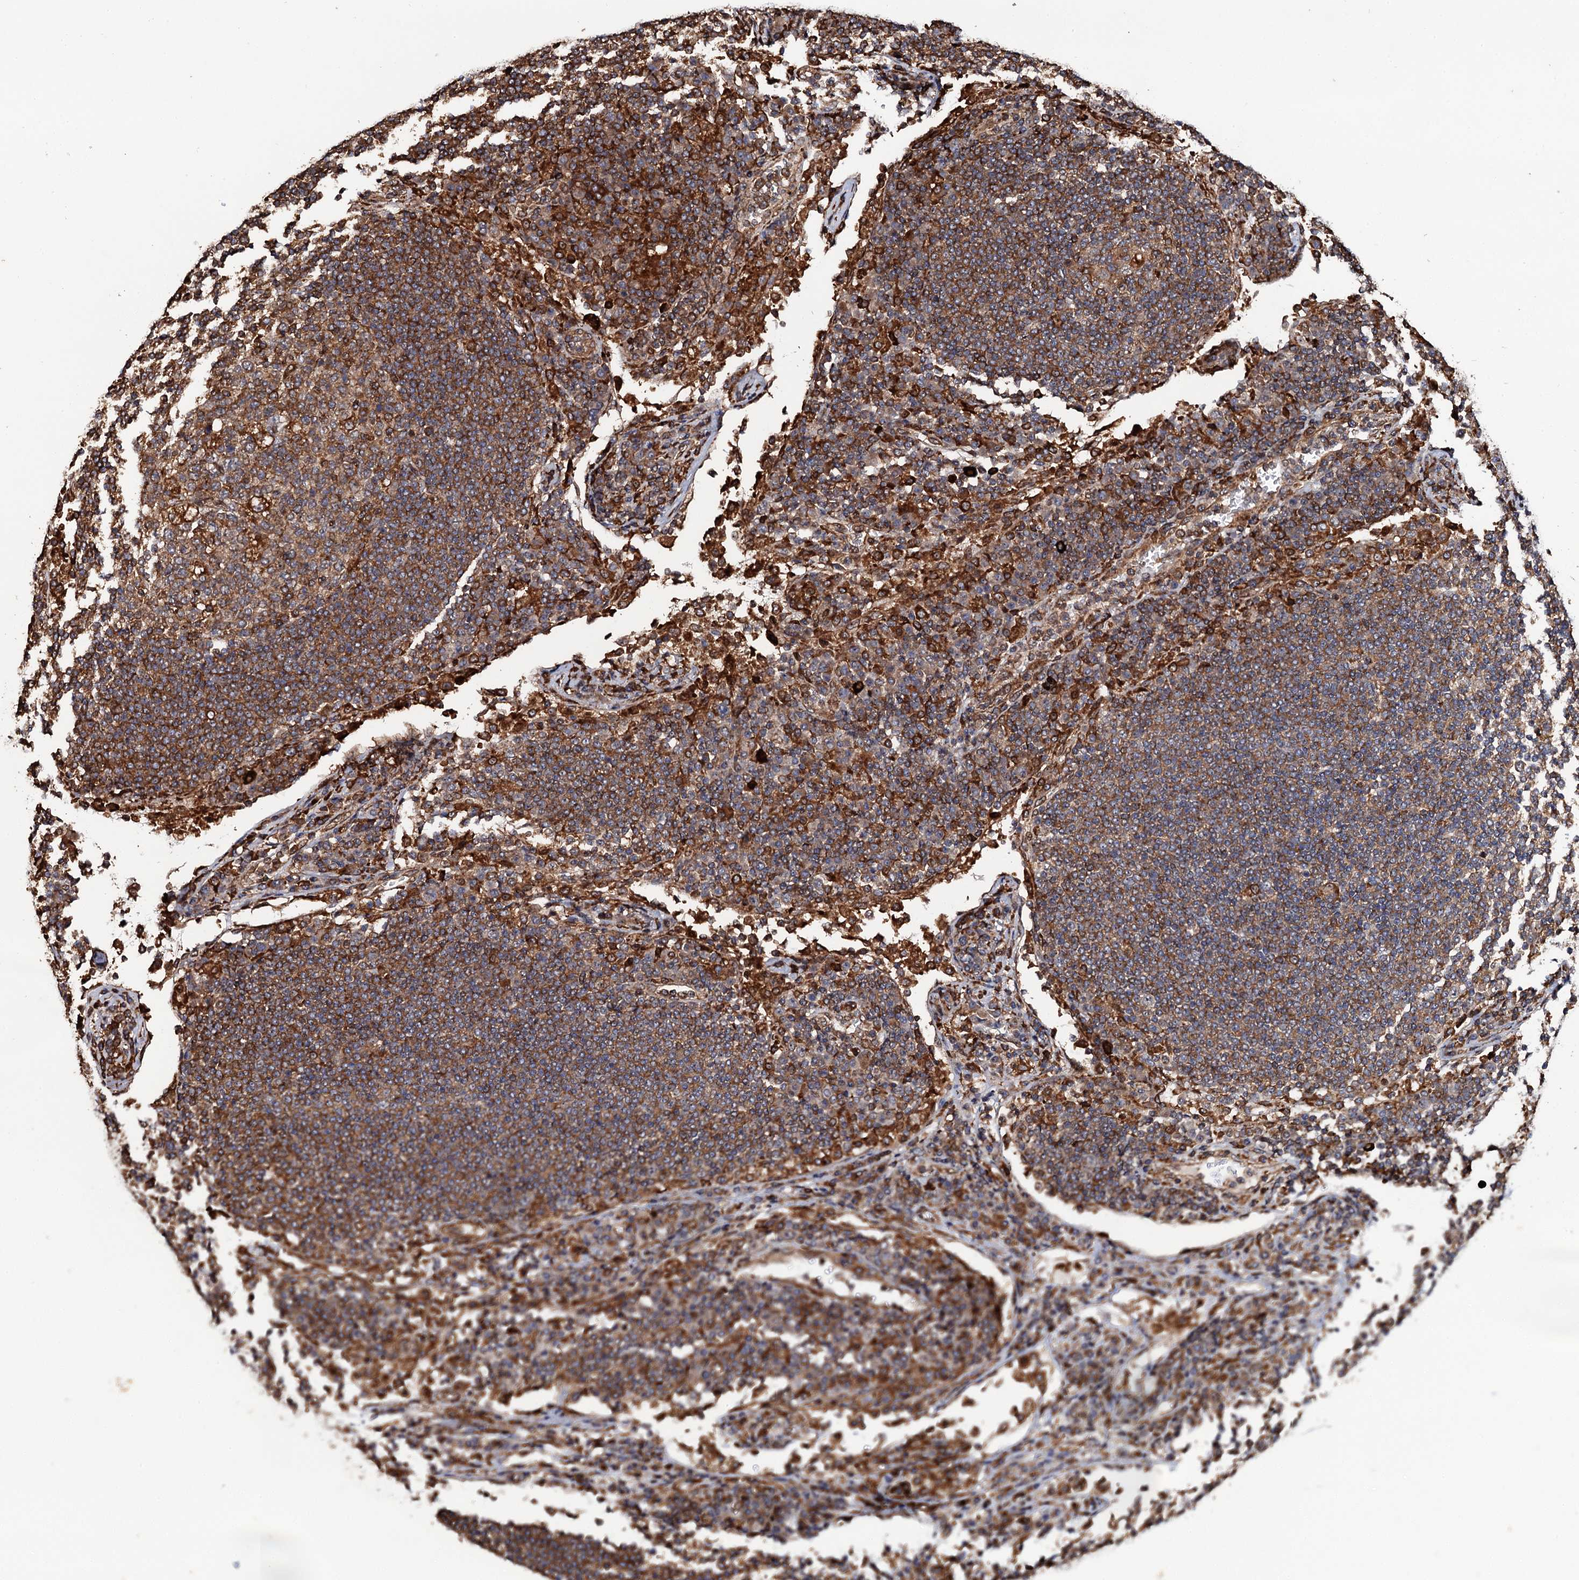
{"staining": {"intensity": "moderate", "quantity": ">75%", "location": "cytoplasmic/membranous"}, "tissue": "lymph node", "cell_type": "Germinal center cells", "image_type": "normal", "snomed": [{"axis": "morphology", "description": "Normal tissue, NOS"}, {"axis": "topography", "description": "Lymph node"}], "caption": "Germinal center cells display medium levels of moderate cytoplasmic/membranous staining in about >75% of cells in benign lymph node.", "gene": "BORA", "patient": {"sex": "female", "age": 53}}